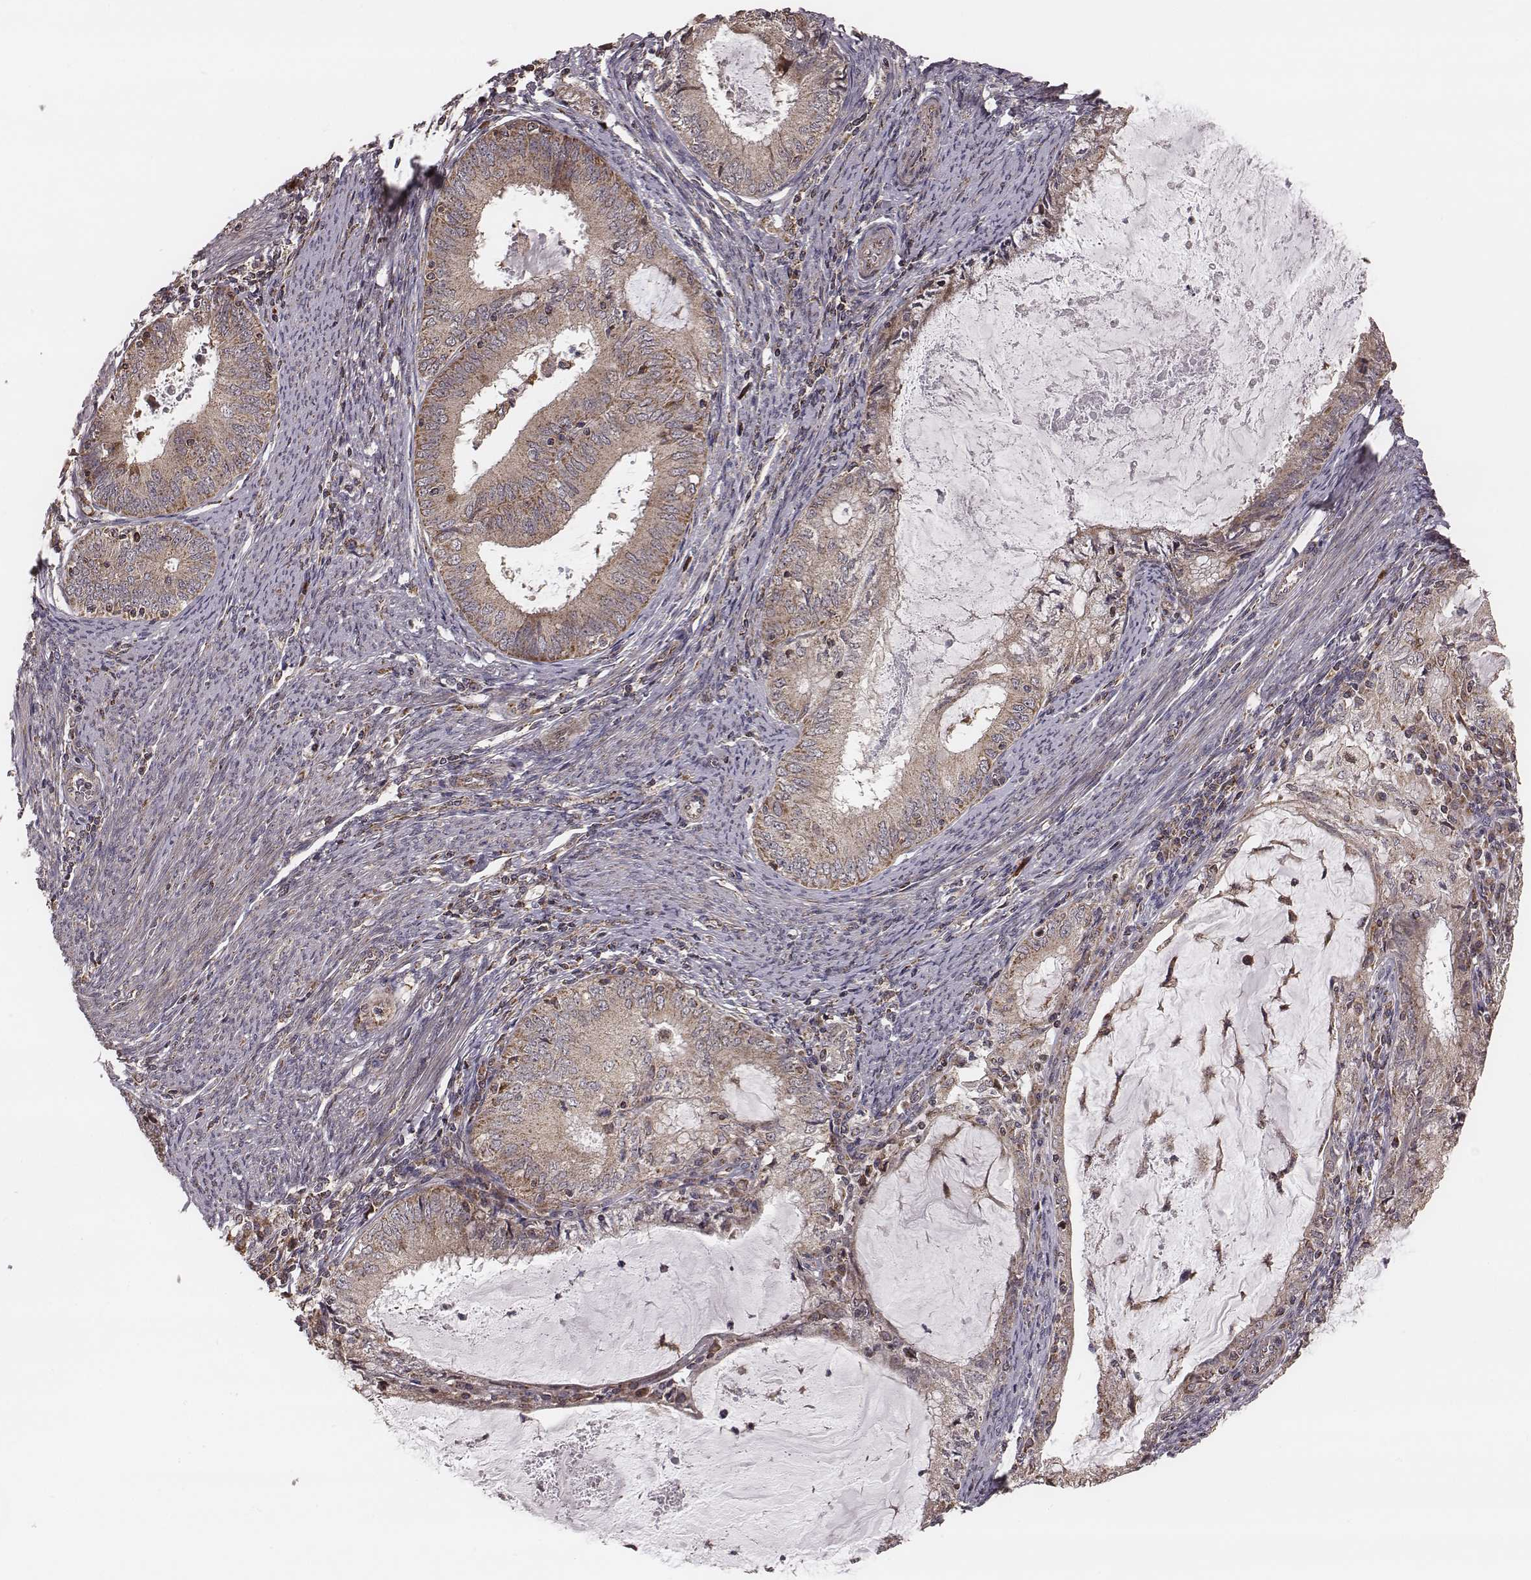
{"staining": {"intensity": "moderate", "quantity": "25%-75%", "location": "cytoplasmic/membranous"}, "tissue": "endometrial cancer", "cell_type": "Tumor cells", "image_type": "cancer", "snomed": [{"axis": "morphology", "description": "Adenocarcinoma, NOS"}, {"axis": "topography", "description": "Endometrium"}], "caption": "Endometrial cancer (adenocarcinoma) tissue reveals moderate cytoplasmic/membranous staining in about 25%-75% of tumor cells", "gene": "ZDHHC21", "patient": {"sex": "female", "age": 57}}